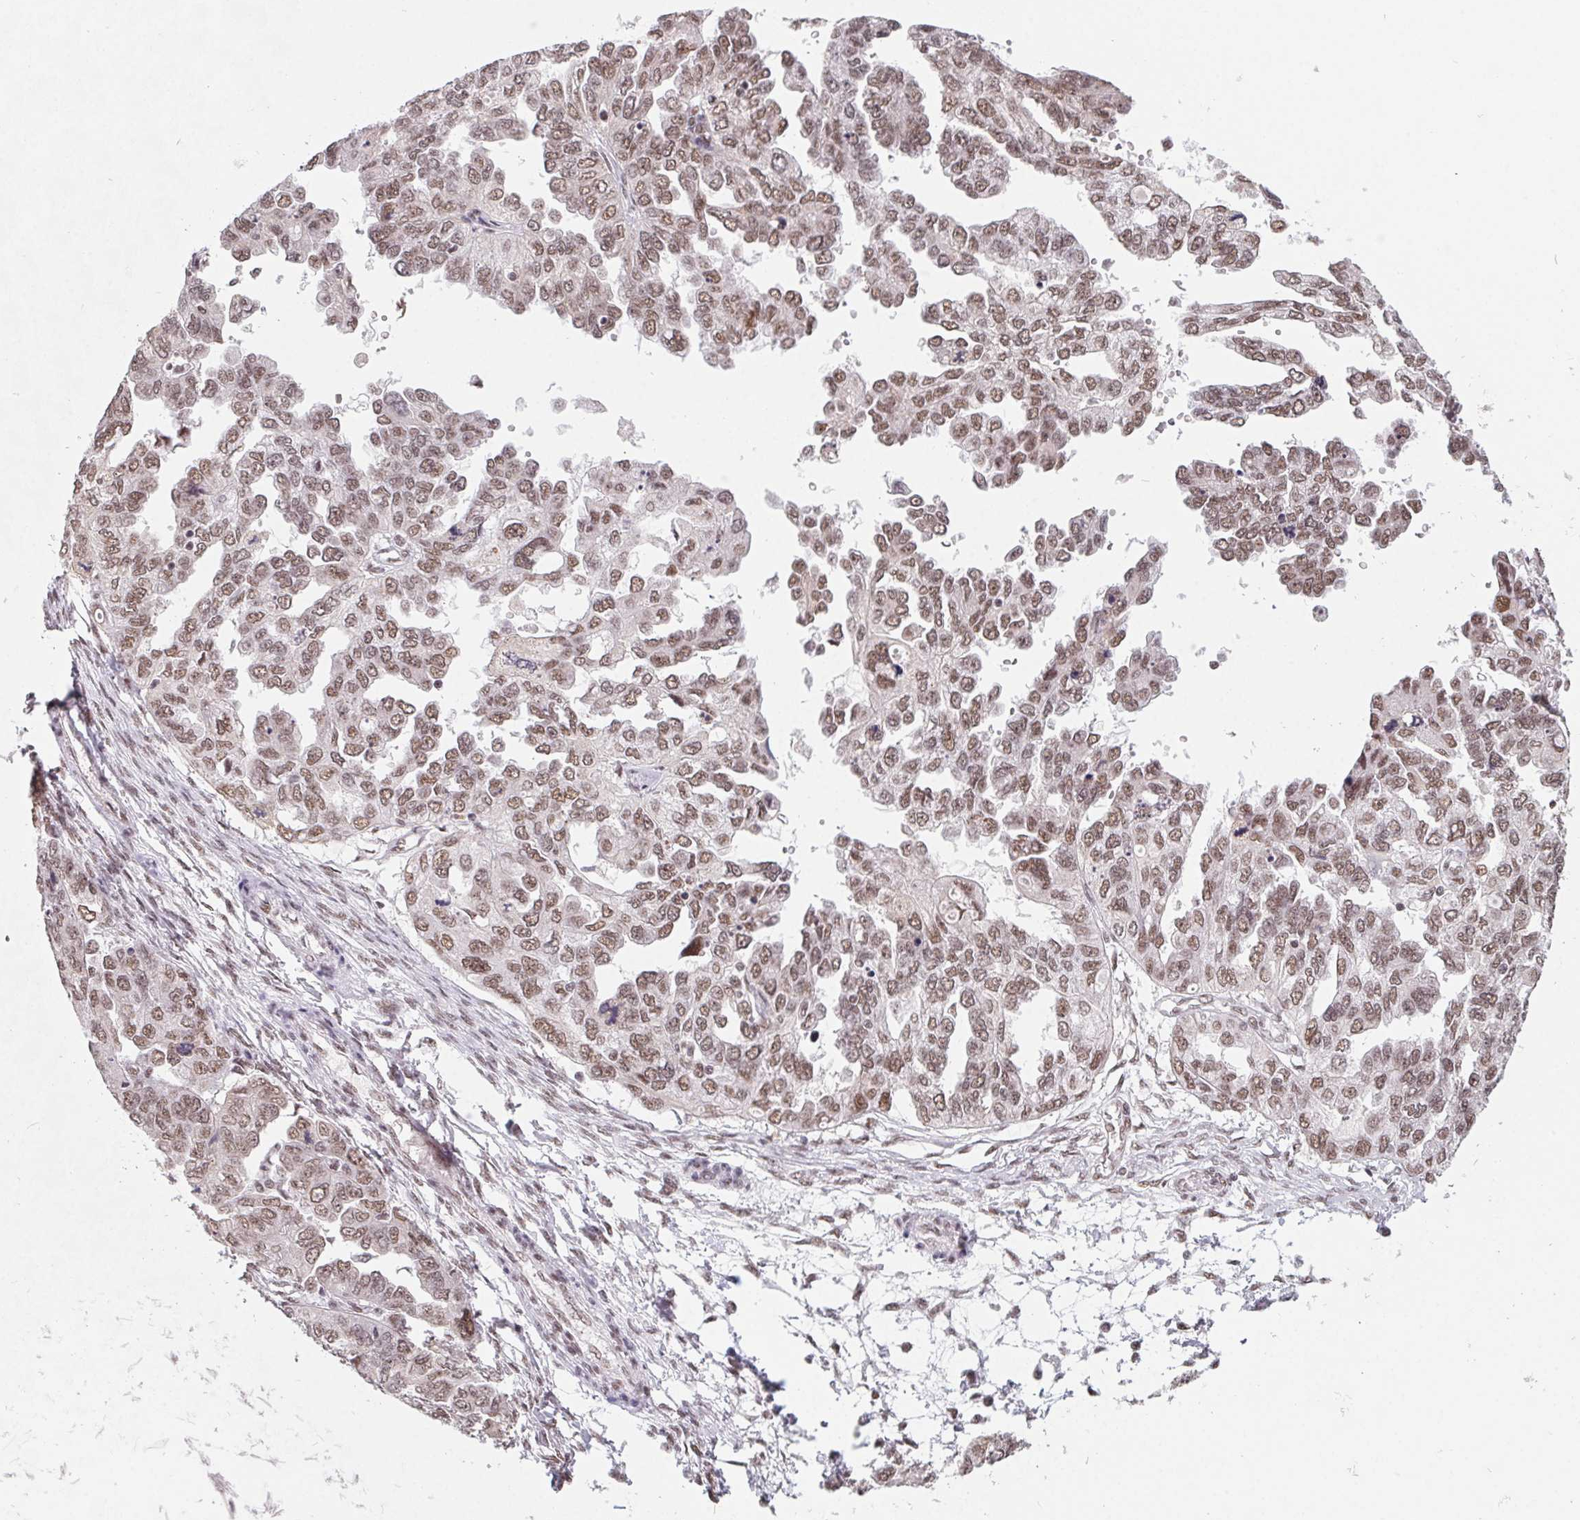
{"staining": {"intensity": "moderate", "quantity": ">75%", "location": "nuclear"}, "tissue": "ovarian cancer", "cell_type": "Tumor cells", "image_type": "cancer", "snomed": [{"axis": "morphology", "description": "Cystadenocarcinoma, serous, NOS"}, {"axis": "topography", "description": "Ovary"}], "caption": "Ovarian cancer stained with immunohistochemistry (IHC) shows moderate nuclear expression in approximately >75% of tumor cells.", "gene": "TCERG1", "patient": {"sex": "female", "age": 53}}